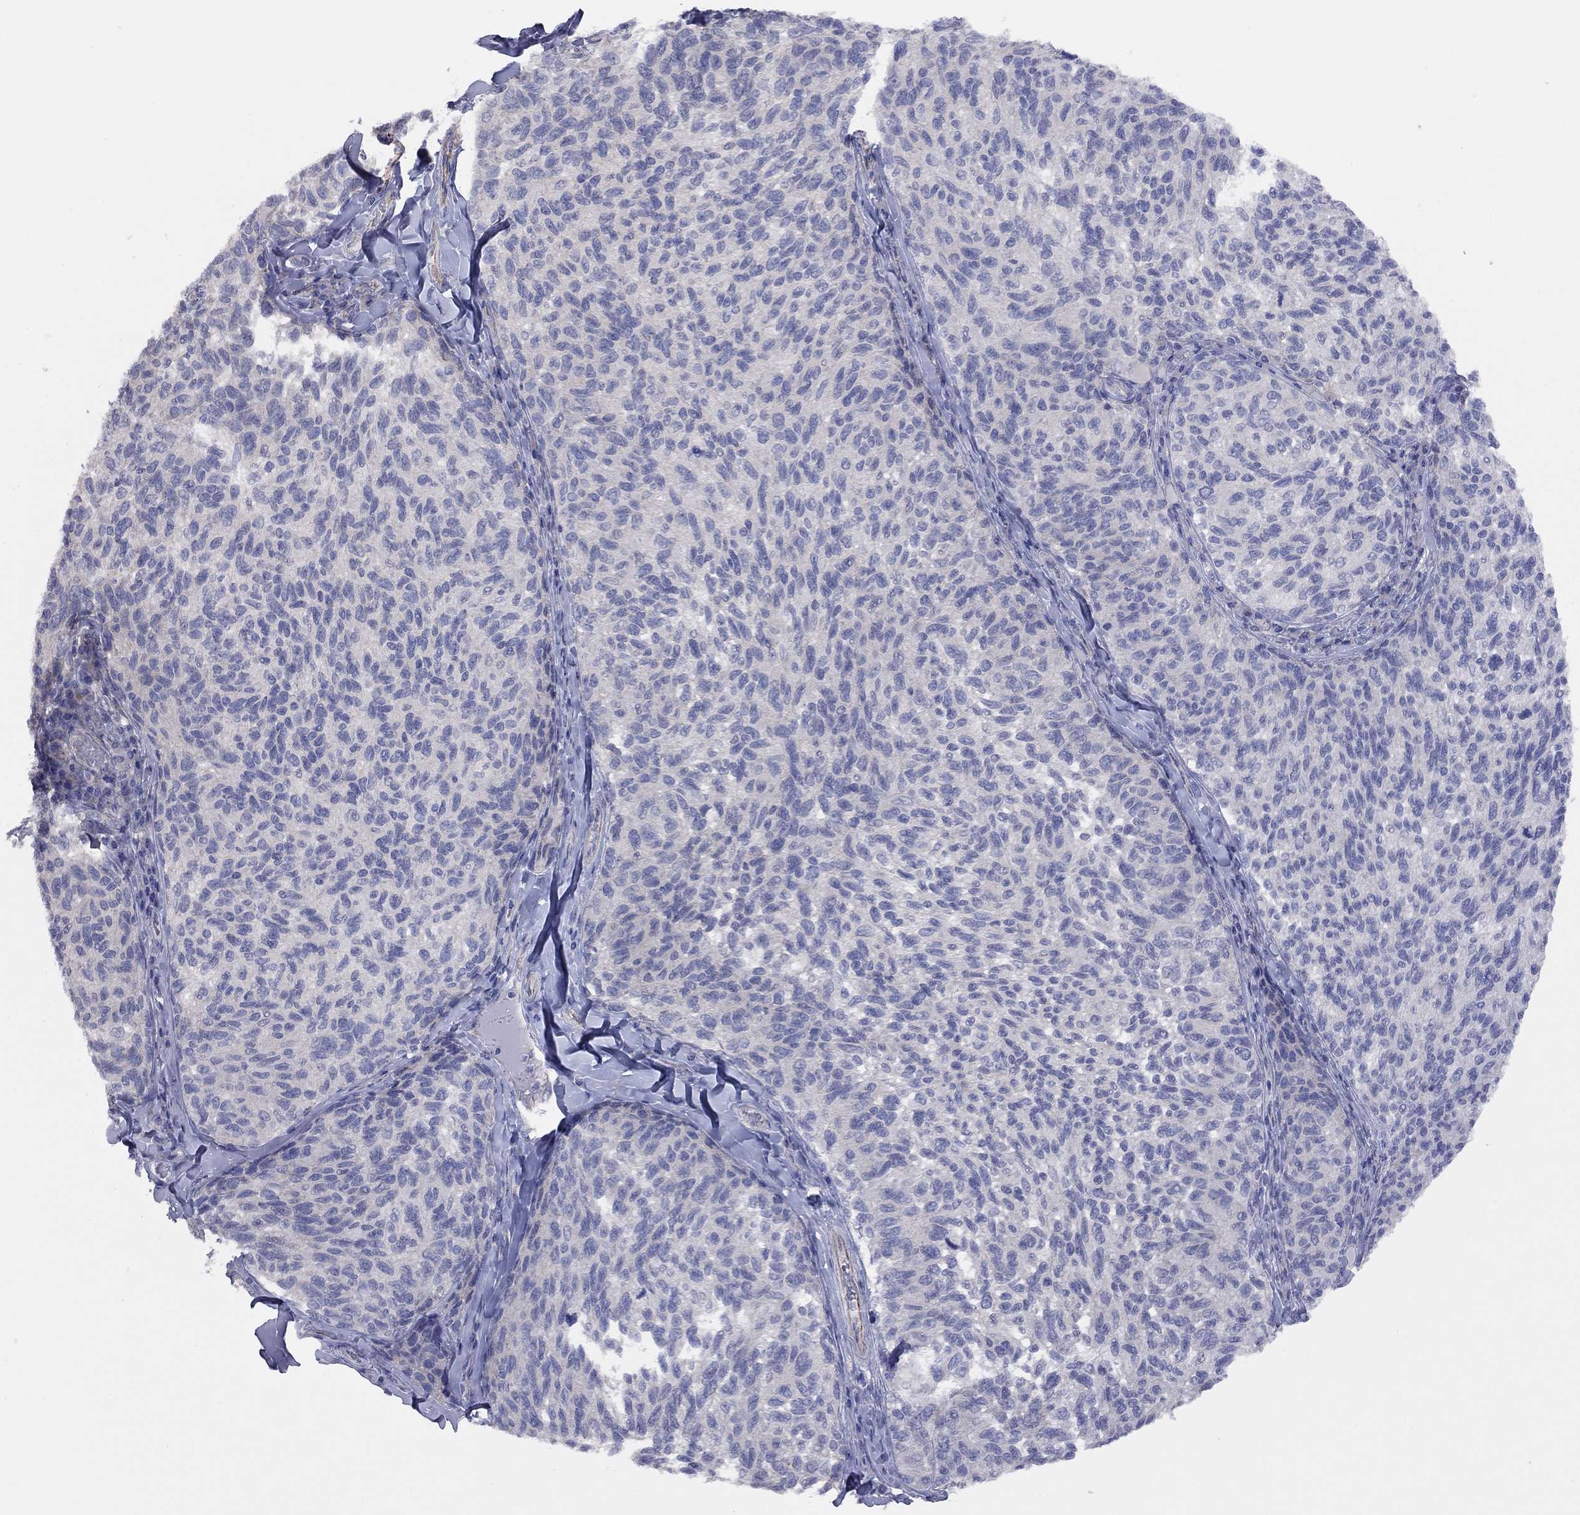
{"staining": {"intensity": "negative", "quantity": "none", "location": "none"}, "tissue": "melanoma", "cell_type": "Tumor cells", "image_type": "cancer", "snomed": [{"axis": "morphology", "description": "Malignant melanoma, NOS"}, {"axis": "topography", "description": "Skin"}], "caption": "This is an IHC micrograph of melanoma. There is no positivity in tumor cells.", "gene": "KCNB1", "patient": {"sex": "female", "age": 73}}